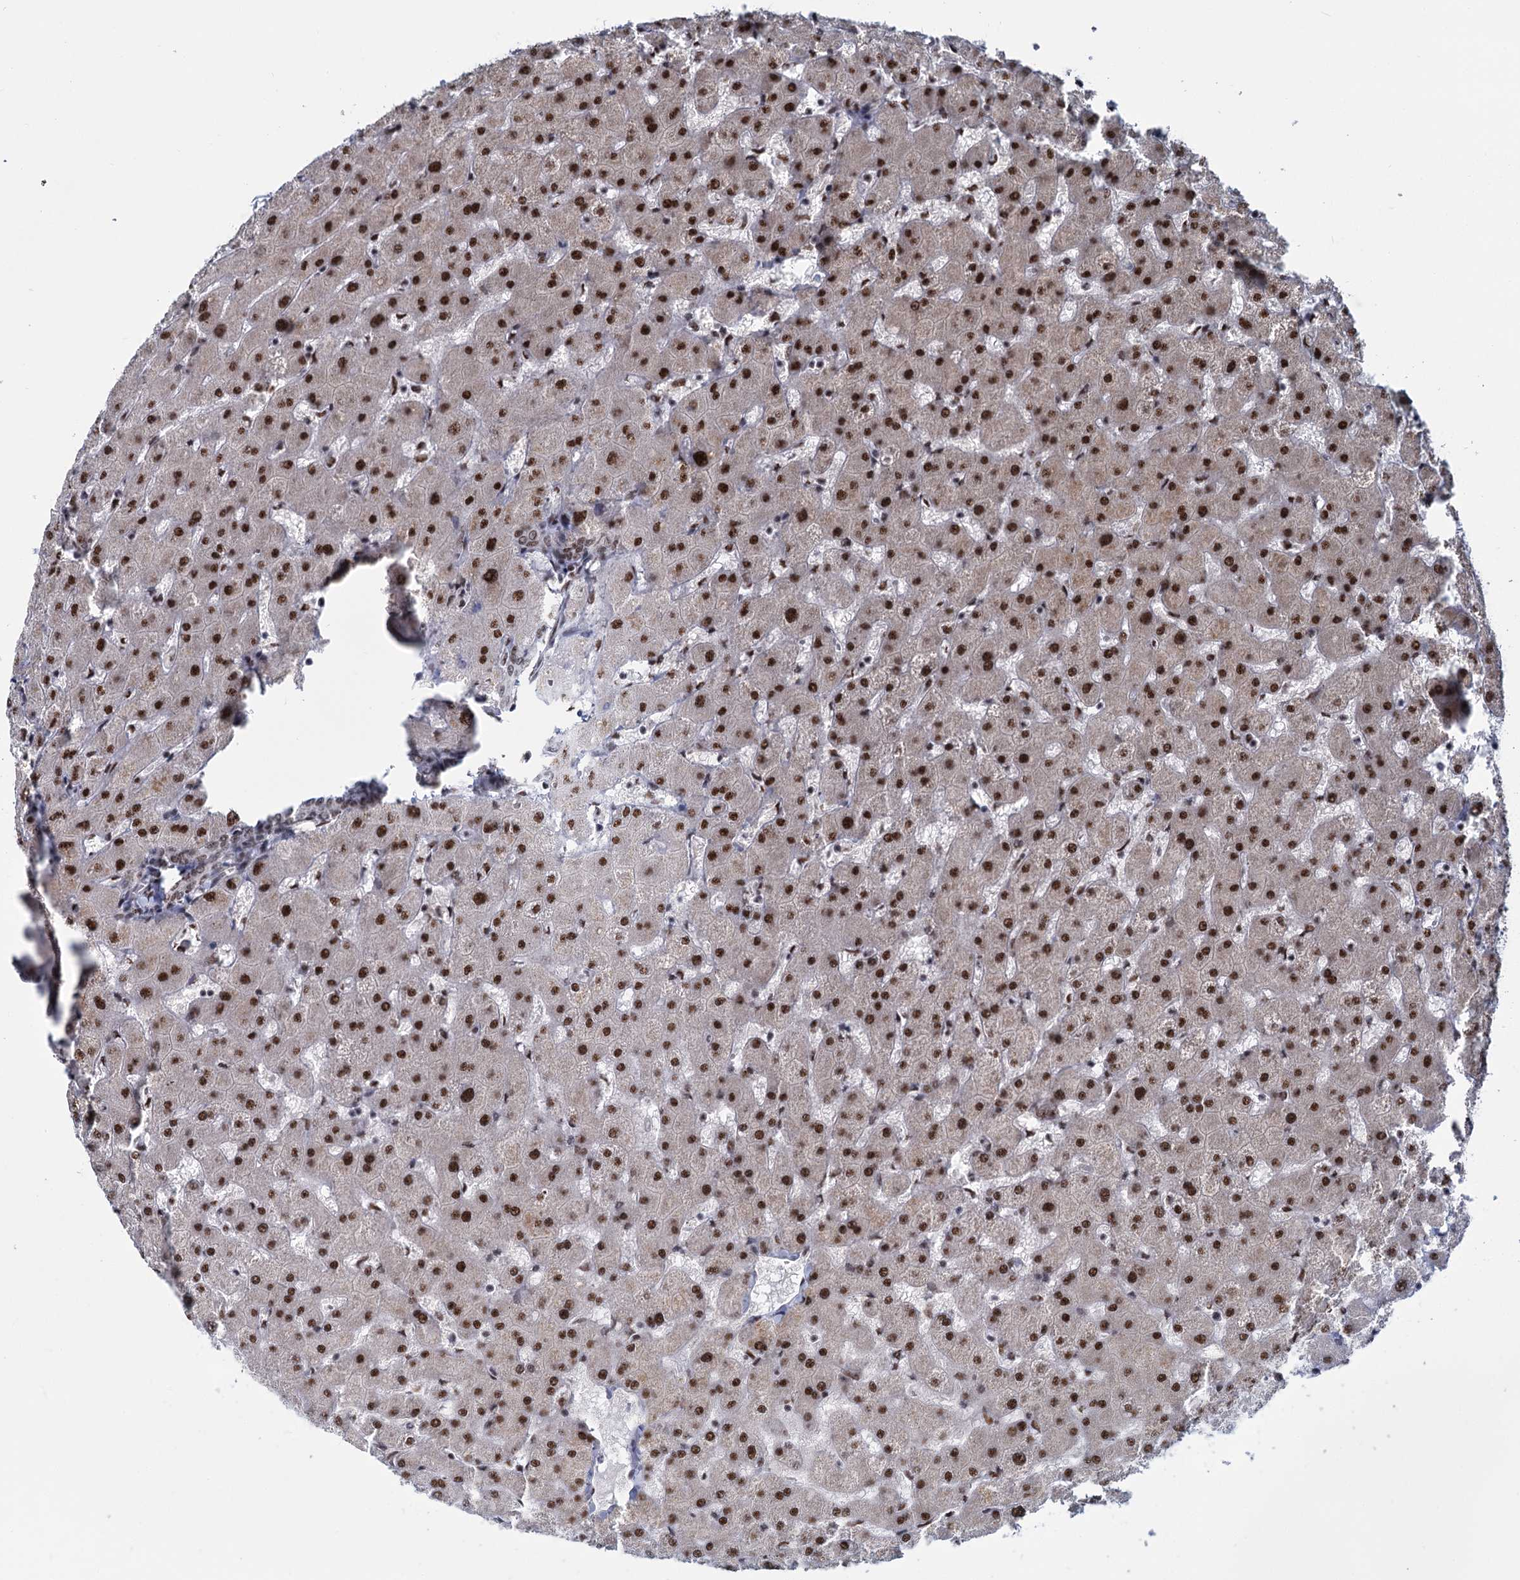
{"staining": {"intensity": "moderate", "quantity": ">75%", "location": "nuclear"}, "tissue": "liver", "cell_type": "Cholangiocytes", "image_type": "normal", "snomed": [{"axis": "morphology", "description": "Normal tissue, NOS"}, {"axis": "topography", "description": "Liver"}], "caption": "An image of human liver stained for a protein demonstrates moderate nuclear brown staining in cholangiocytes.", "gene": "WBP4", "patient": {"sex": "female", "age": 63}}